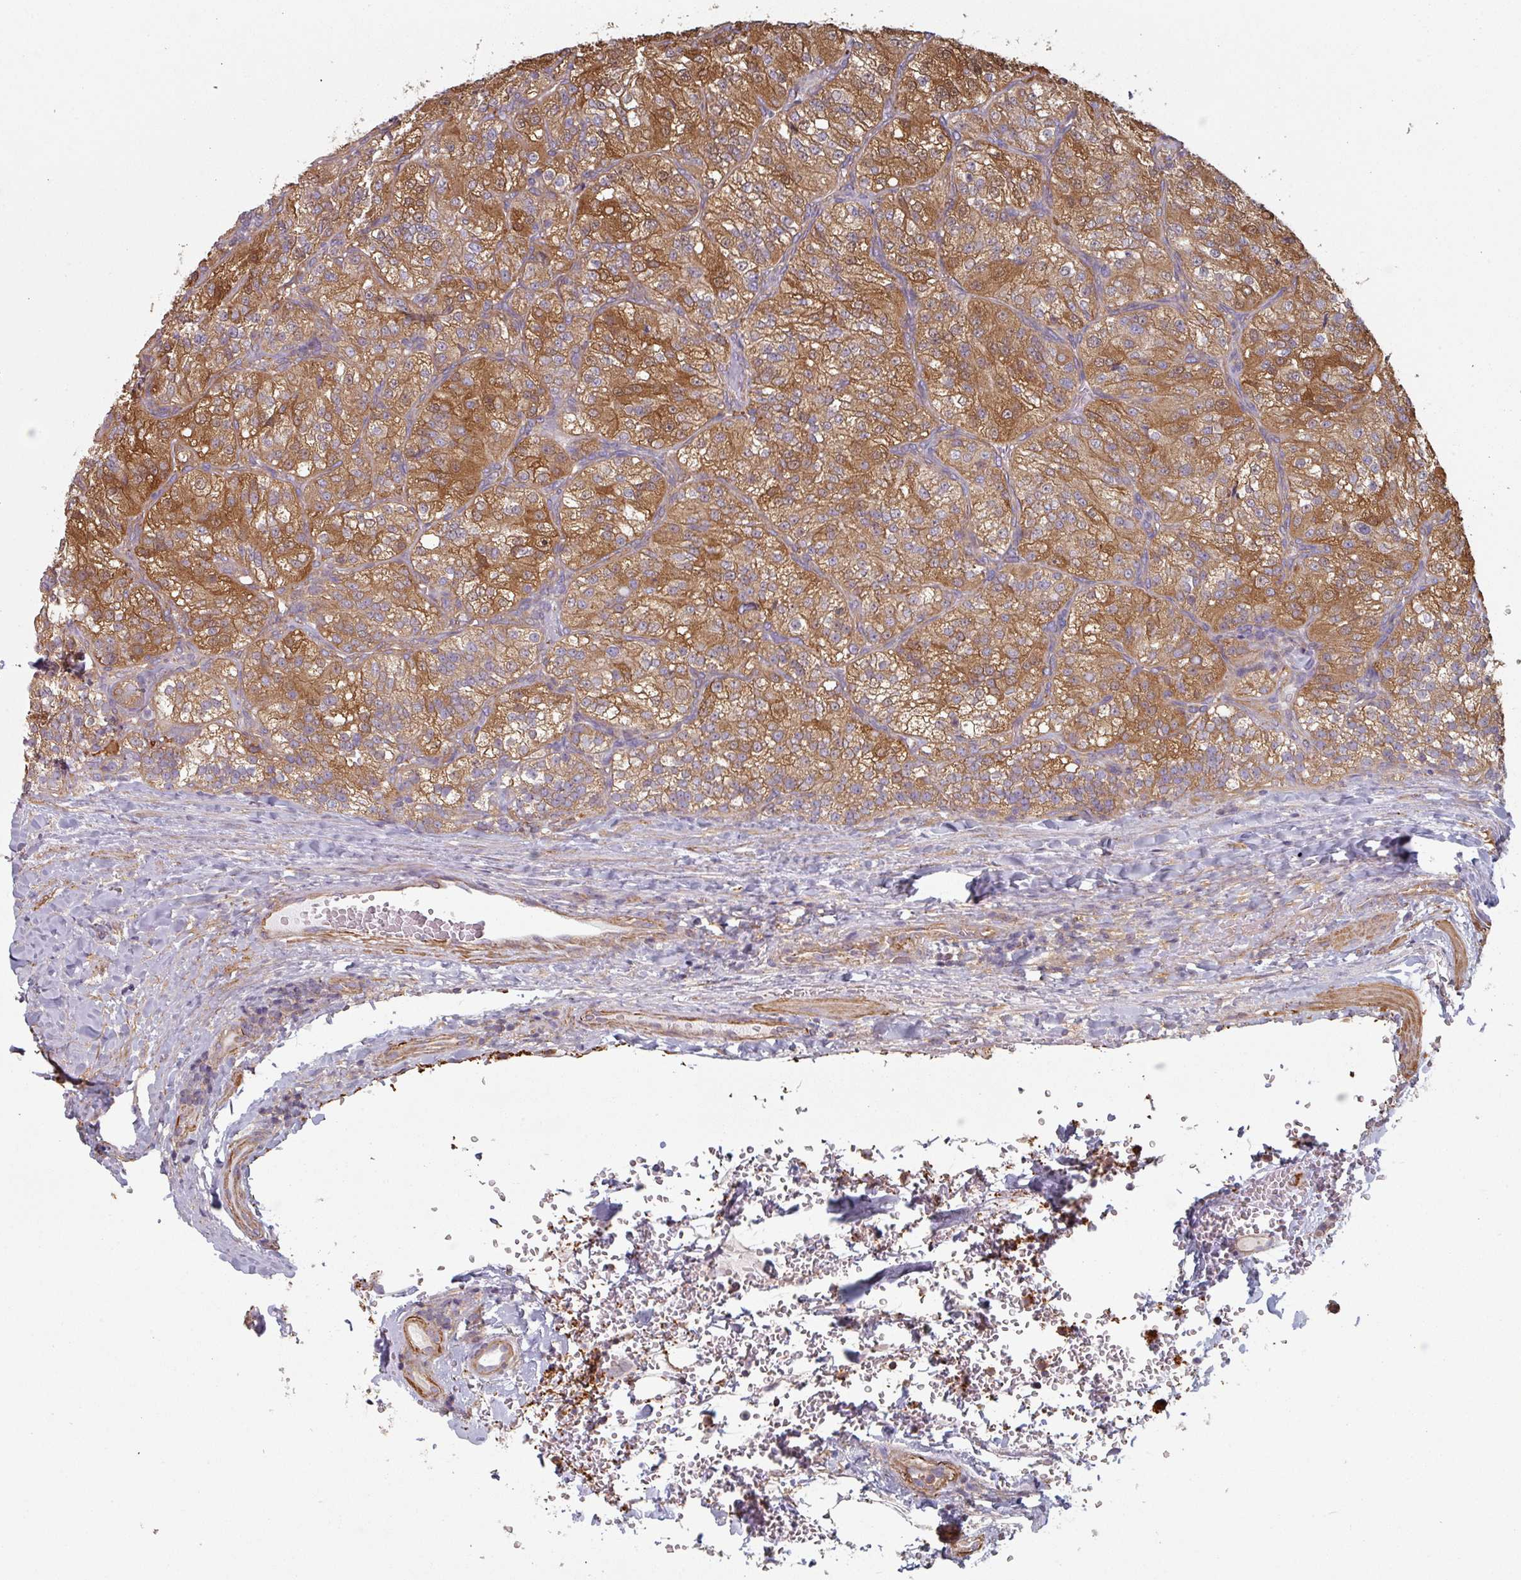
{"staining": {"intensity": "strong", "quantity": ">75%", "location": "cytoplasmic/membranous"}, "tissue": "renal cancer", "cell_type": "Tumor cells", "image_type": "cancer", "snomed": [{"axis": "morphology", "description": "Adenocarcinoma, NOS"}, {"axis": "topography", "description": "Kidney"}], "caption": "This is a histology image of immunohistochemistry (IHC) staining of renal cancer (adenocarcinoma), which shows strong expression in the cytoplasmic/membranous of tumor cells.", "gene": "GSTA4", "patient": {"sex": "female", "age": 63}}